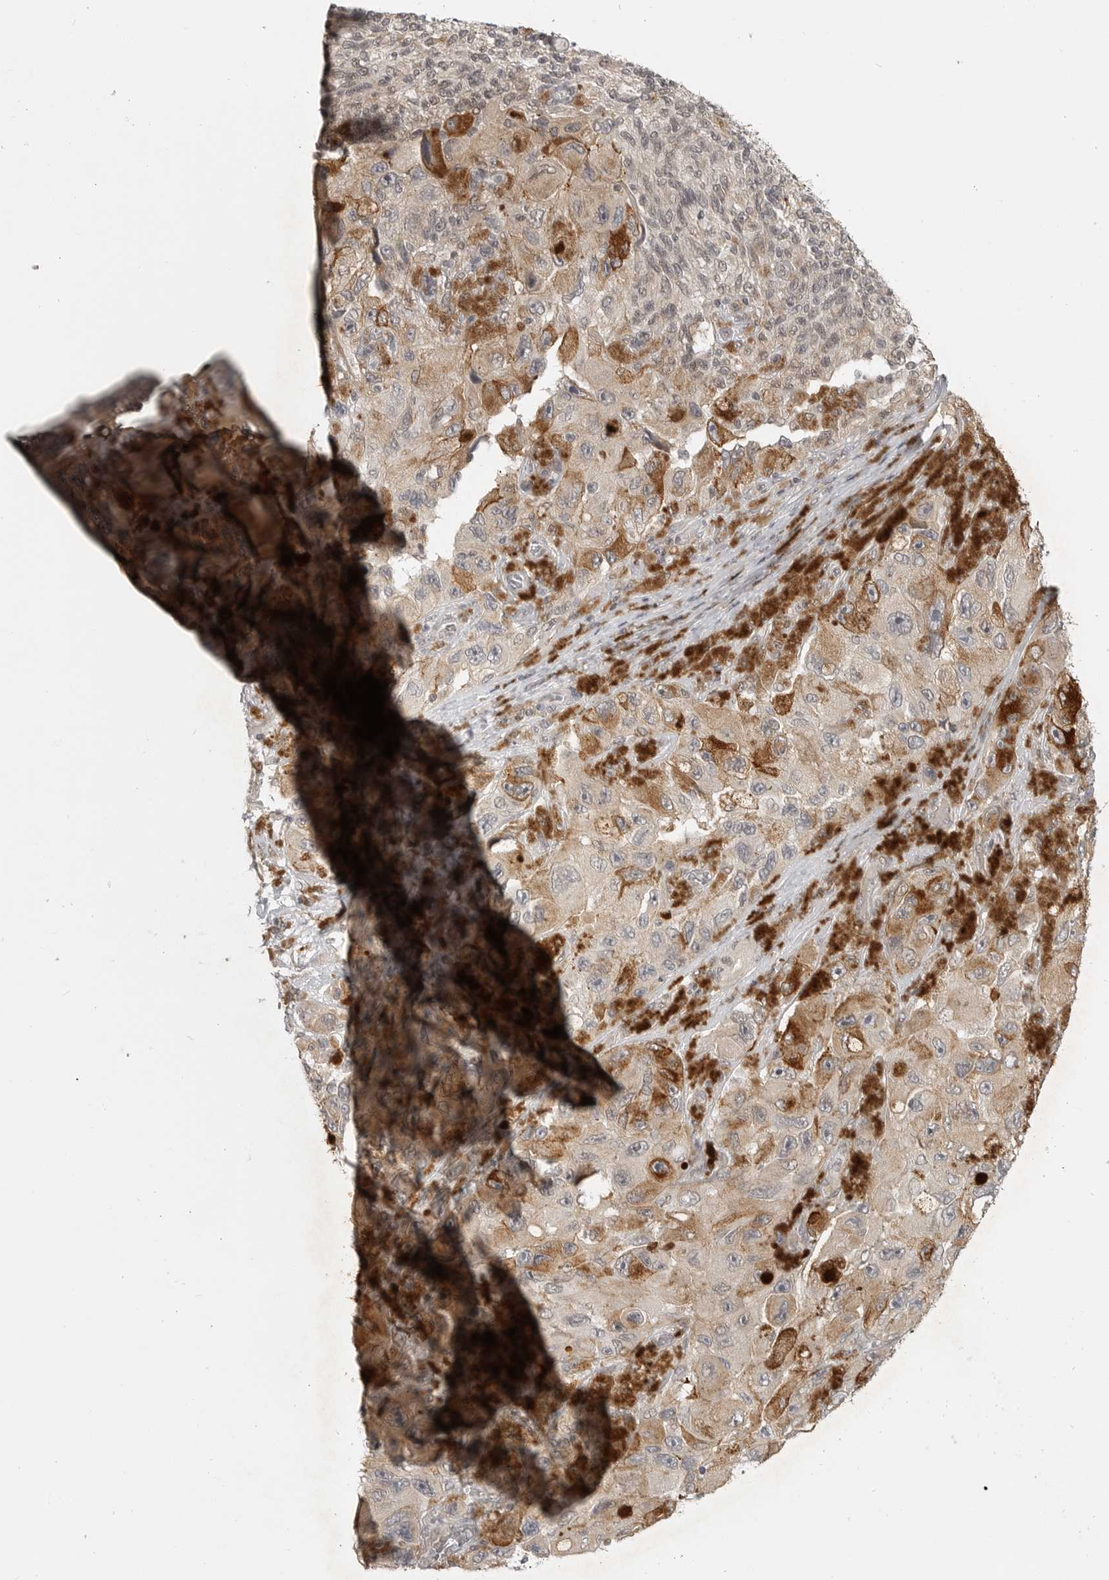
{"staining": {"intensity": "weak", "quantity": ">75%", "location": "cytoplasmic/membranous"}, "tissue": "melanoma", "cell_type": "Tumor cells", "image_type": "cancer", "snomed": [{"axis": "morphology", "description": "Malignant melanoma, NOS"}, {"axis": "topography", "description": "Skin"}], "caption": "Protein expression analysis of melanoma demonstrates weak cytoplasmic/membranous positivity in approximately >75% of tumor cells. The protein of interest is shown in brown color, while the nuclei are stained blue.", "gene": "CEP295NL", "patient": {"sex": "female", "age": 73}}